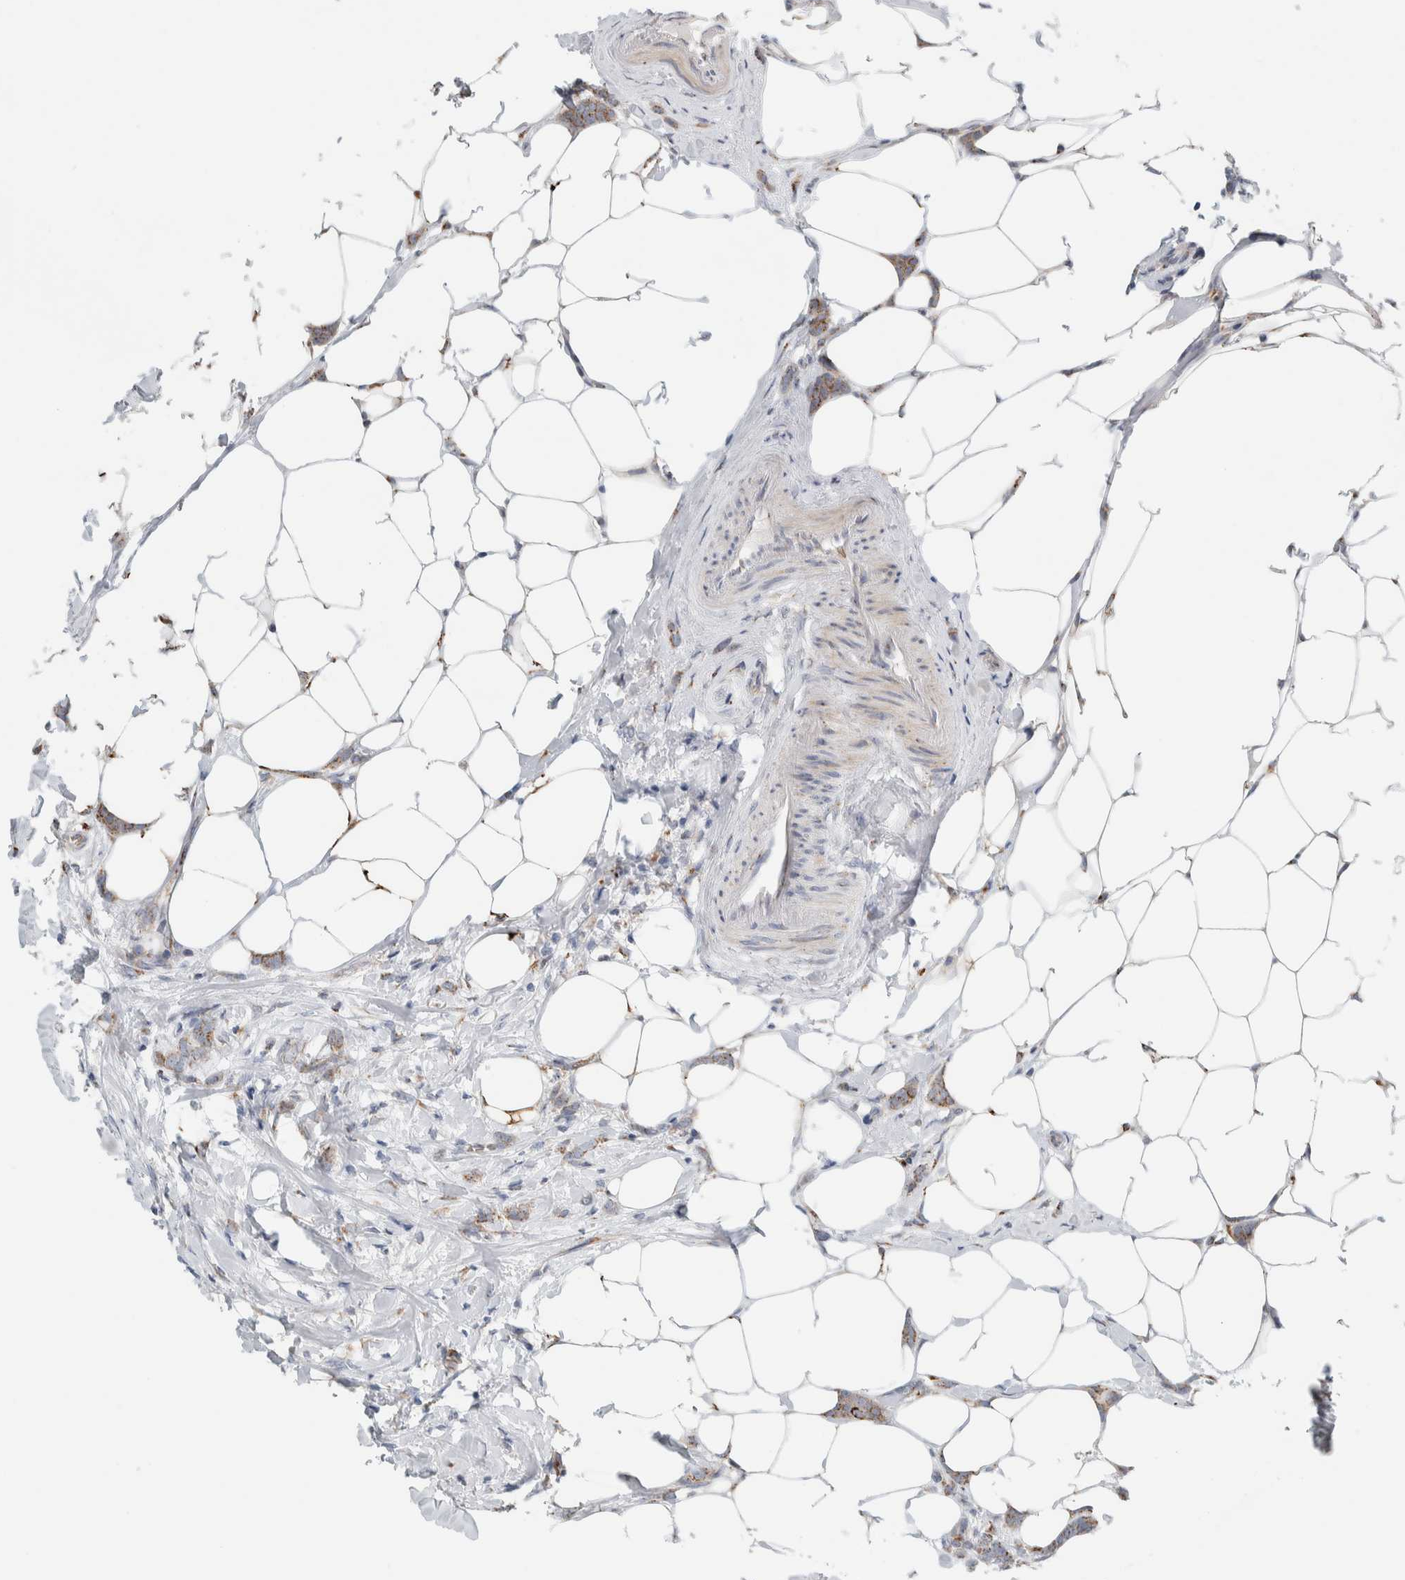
{"staining": {"intensity": "weak", "quantity": ">75%", "location": "cytoplasmic/membranous"}, "tissue": "breast cancer", "cell_type": "Tumor cells", "image_type": "cancer", "snomed": [{"axis": "morphology", "description": "Lobular carcinoma, in situ"}, {"axis": "morphology", "description": "Lobular carcinoma"}, {"axis": "topography", "description": "Breast"}], "caption": "Immunohistochemical staining of lobular carcinoma in situ (breast) shows weak cytoplasmic/membranous protein positivity in about >75% of tumor cells. The protein of interest is stained brown, and the nuclei are stained in blue (DAB (3,3'-diaminobenzidine) IHC with brightfield microscopy, high magnification).", "gene": "SLC38A10", "patient": {"sex": "female", "age": 41}}